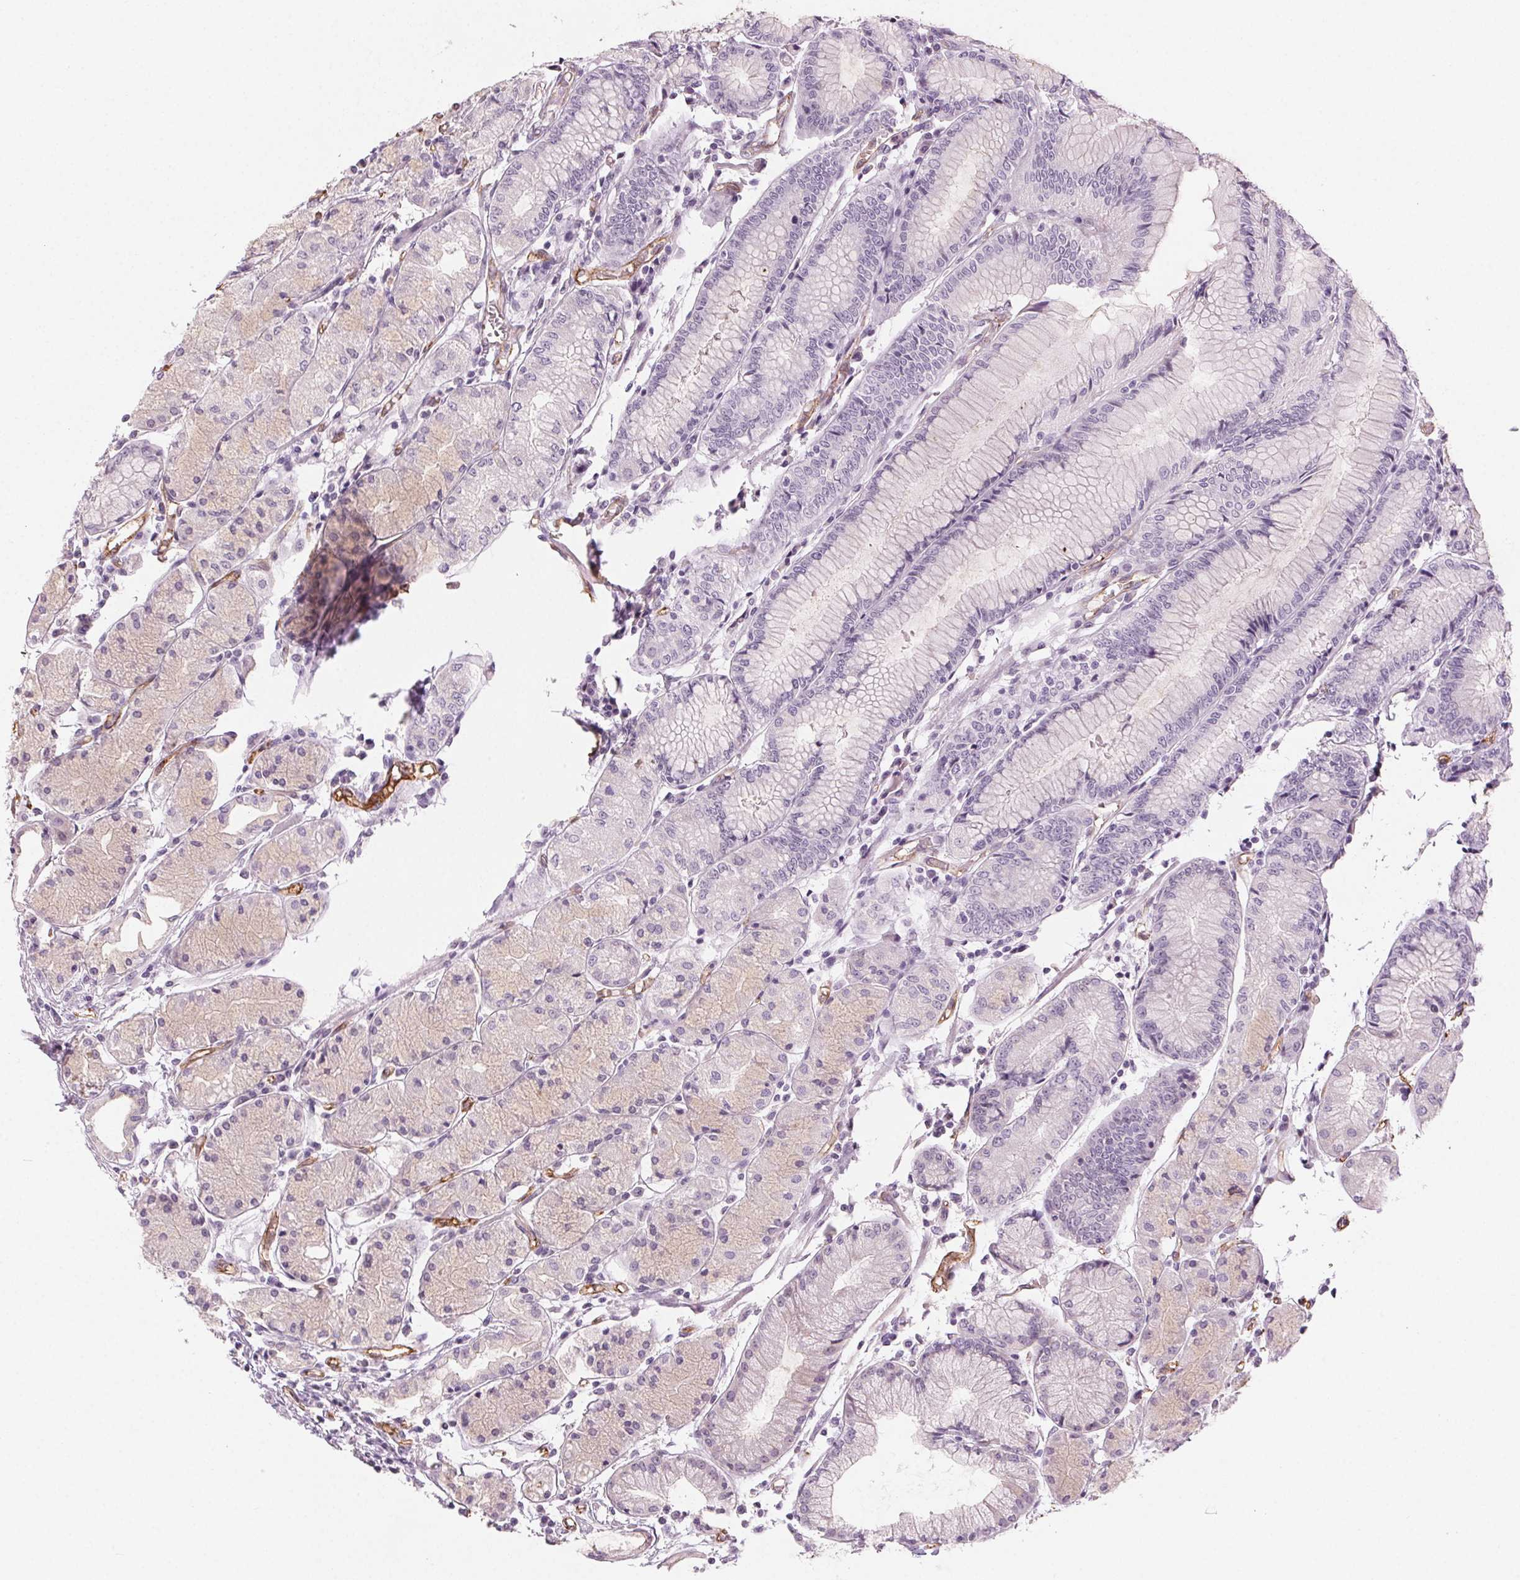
{"staining": {"intensity": "negative", "quantity": "none", "location": "none"}, "tissue": "stomach", "cell_type": "Glandular cells", "image_type": "normal", "snomed": [{"axis": "morphology", "description": "Normal tissue, NOS"}, {"axis": "topography", "description": "Stomach, upper"}], "caption": "This is an immunohistochemistry (IHC) histopathology image of normal stomach. There is no expression in glandular cells.", "gene": "AIF1L", "patient": {"sex": "male", "age": 69}}